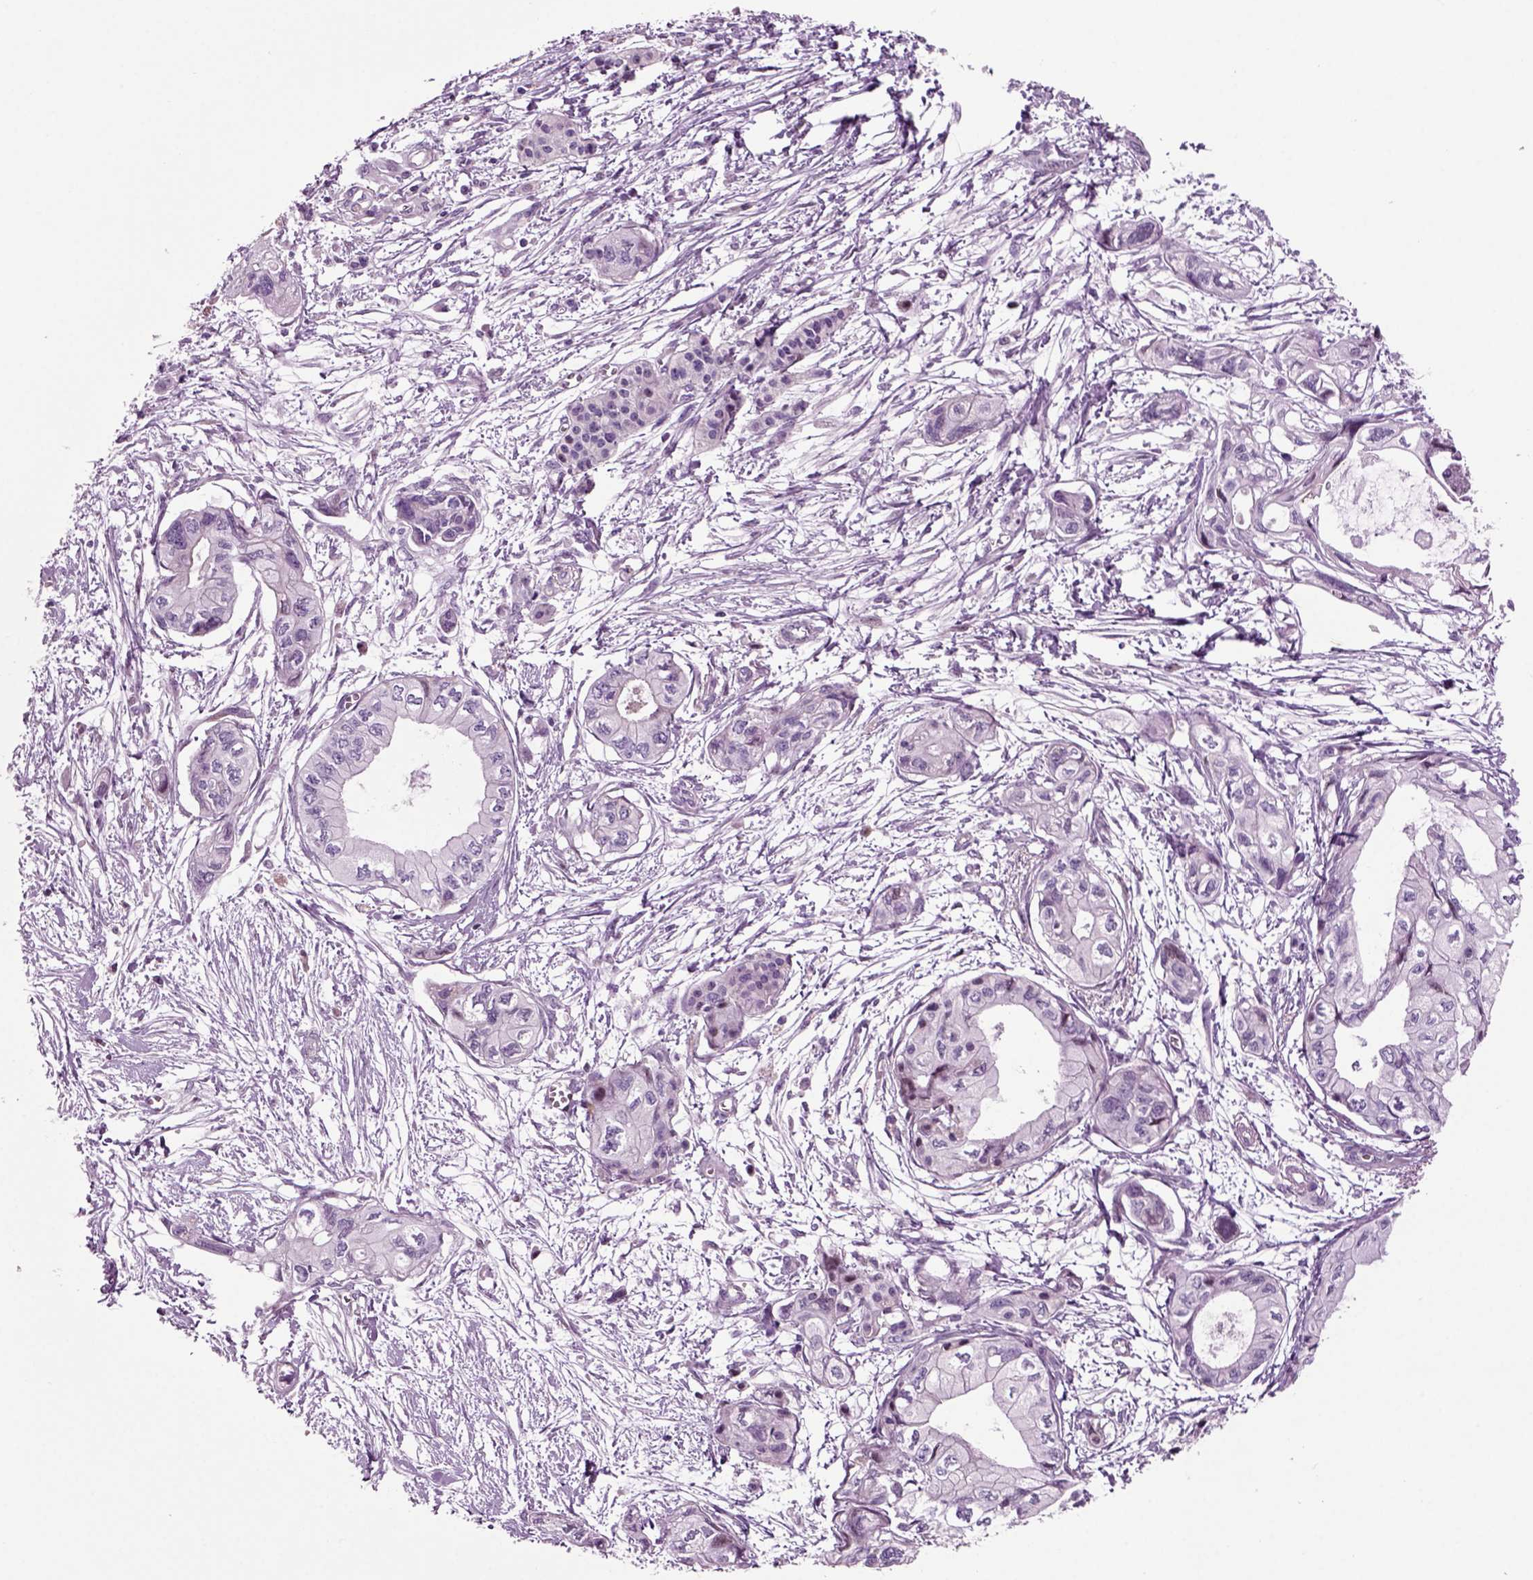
{"staining": {"intensity": "negative", "quantity": "none", "location": "none"}, "tissue": "pancreatic cancer", "cell_type": "Tumor cells", "image_type": "cancer", "snomed": [{"axis": "morphology", "description": "Adenocarcinoma, NOS"}, {"axis": "topography", "description": "Pancreas"}], "caption": "DAB immunohistochemical staining of human pancreatic cancer (adenocarcinoma) demonstrates no significant staining in tumor cells.", "gene": "ARID3A", "patient": {"sex": "female", "age": 76}}